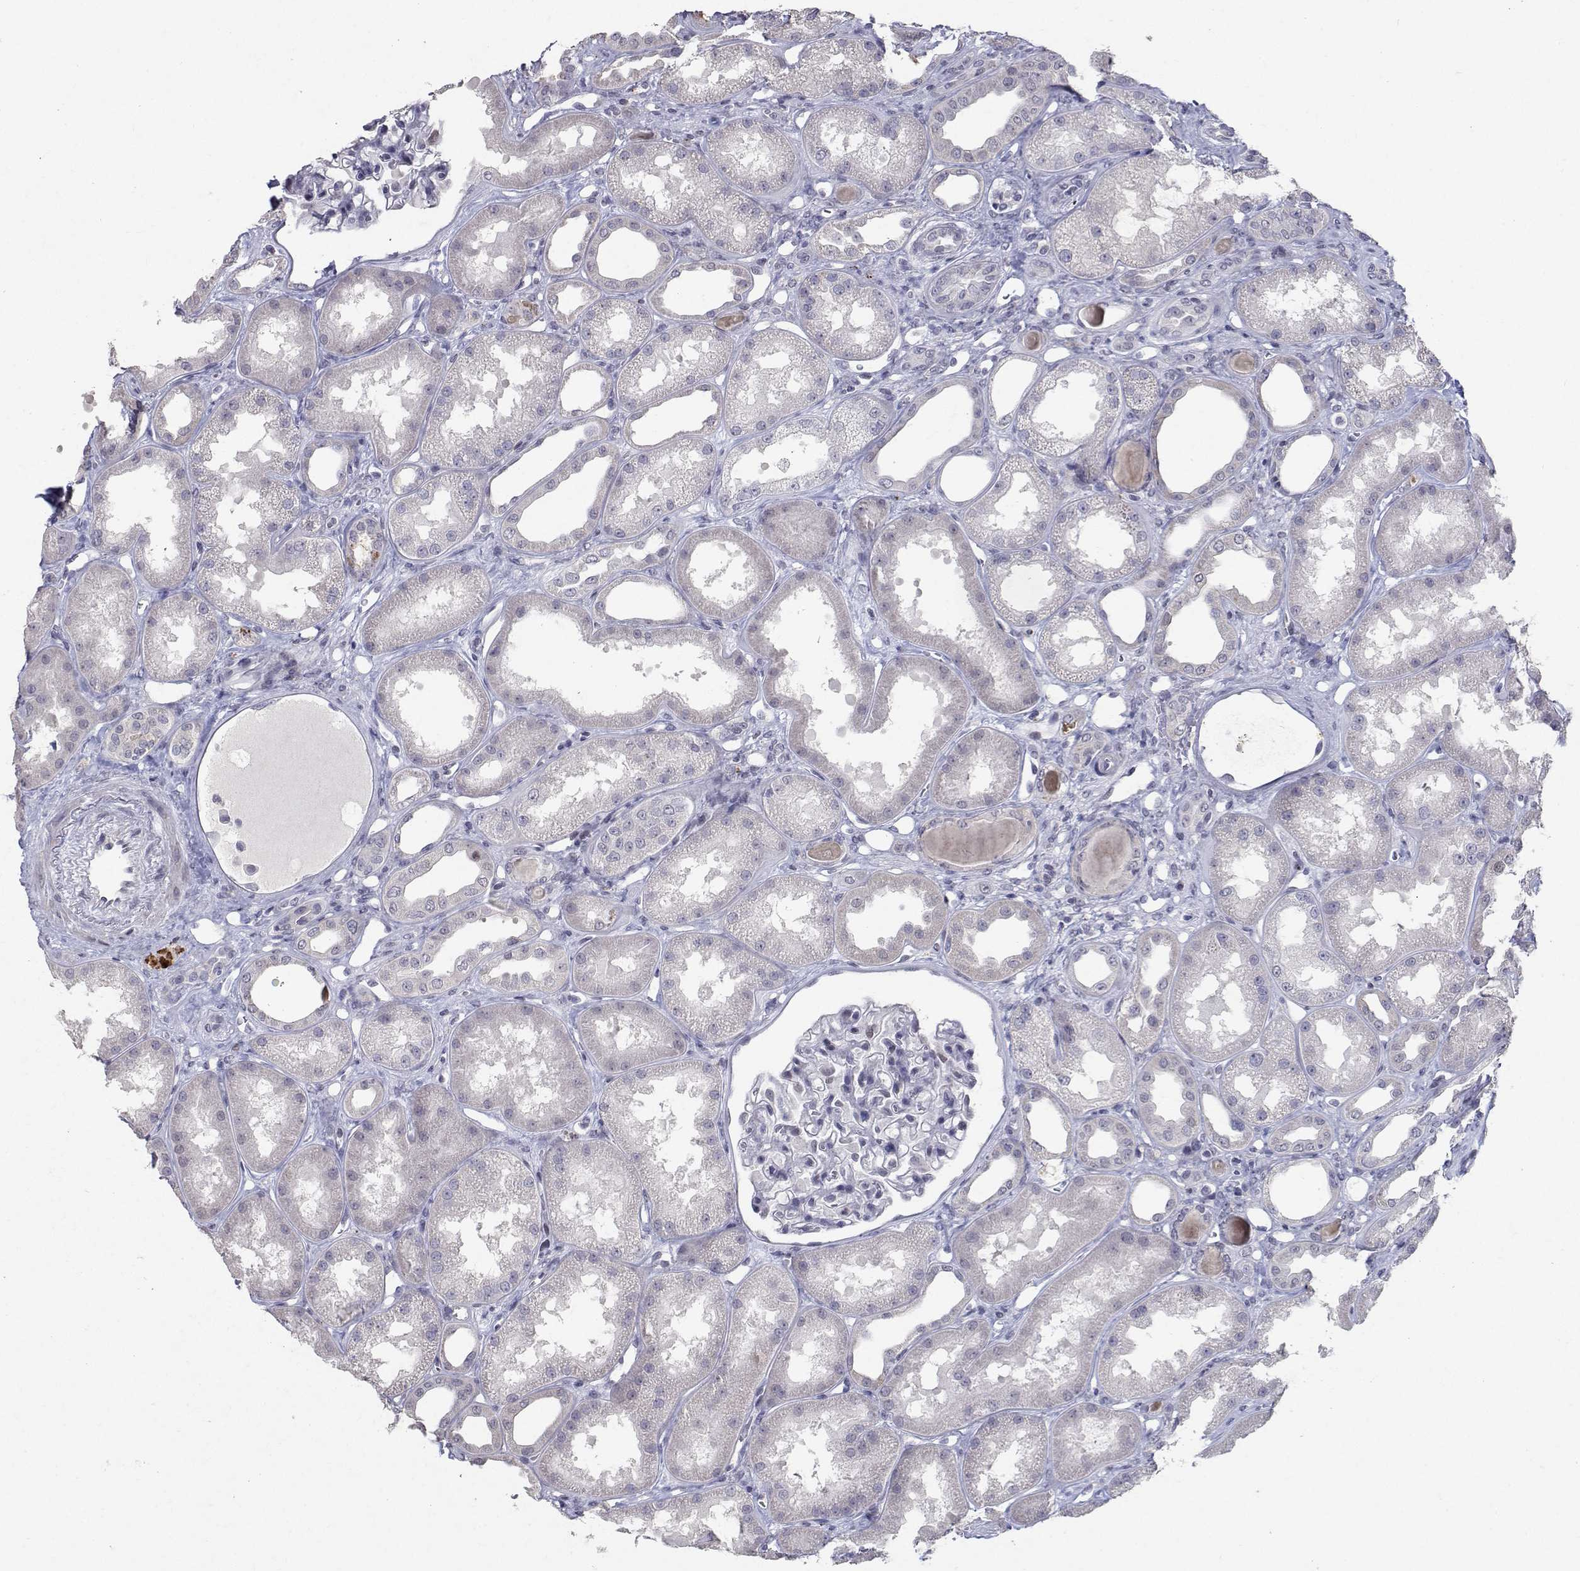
{"staining": {"intensity": "negative", "quantity": "none", "location": "none"}, "tissue": "kidney", "cell_type": "Cells in glomeruli", "image_type": "normal", "snomed": [{"axis": "morphology", "description": "Normal tissue, NOS"}, {"axis": "topography", "description": "Kidney"}], "caption": "DAB (3,3'-diaminobenzidine) immunohistochemical staining of benign human kidney displays no significant positivity in cells in glomeruli. (Immunohistochemistry, brightfield microscopy, high magnification).", "gene": "RBPJL", "patient": {"sex": "male", "age": 61}}